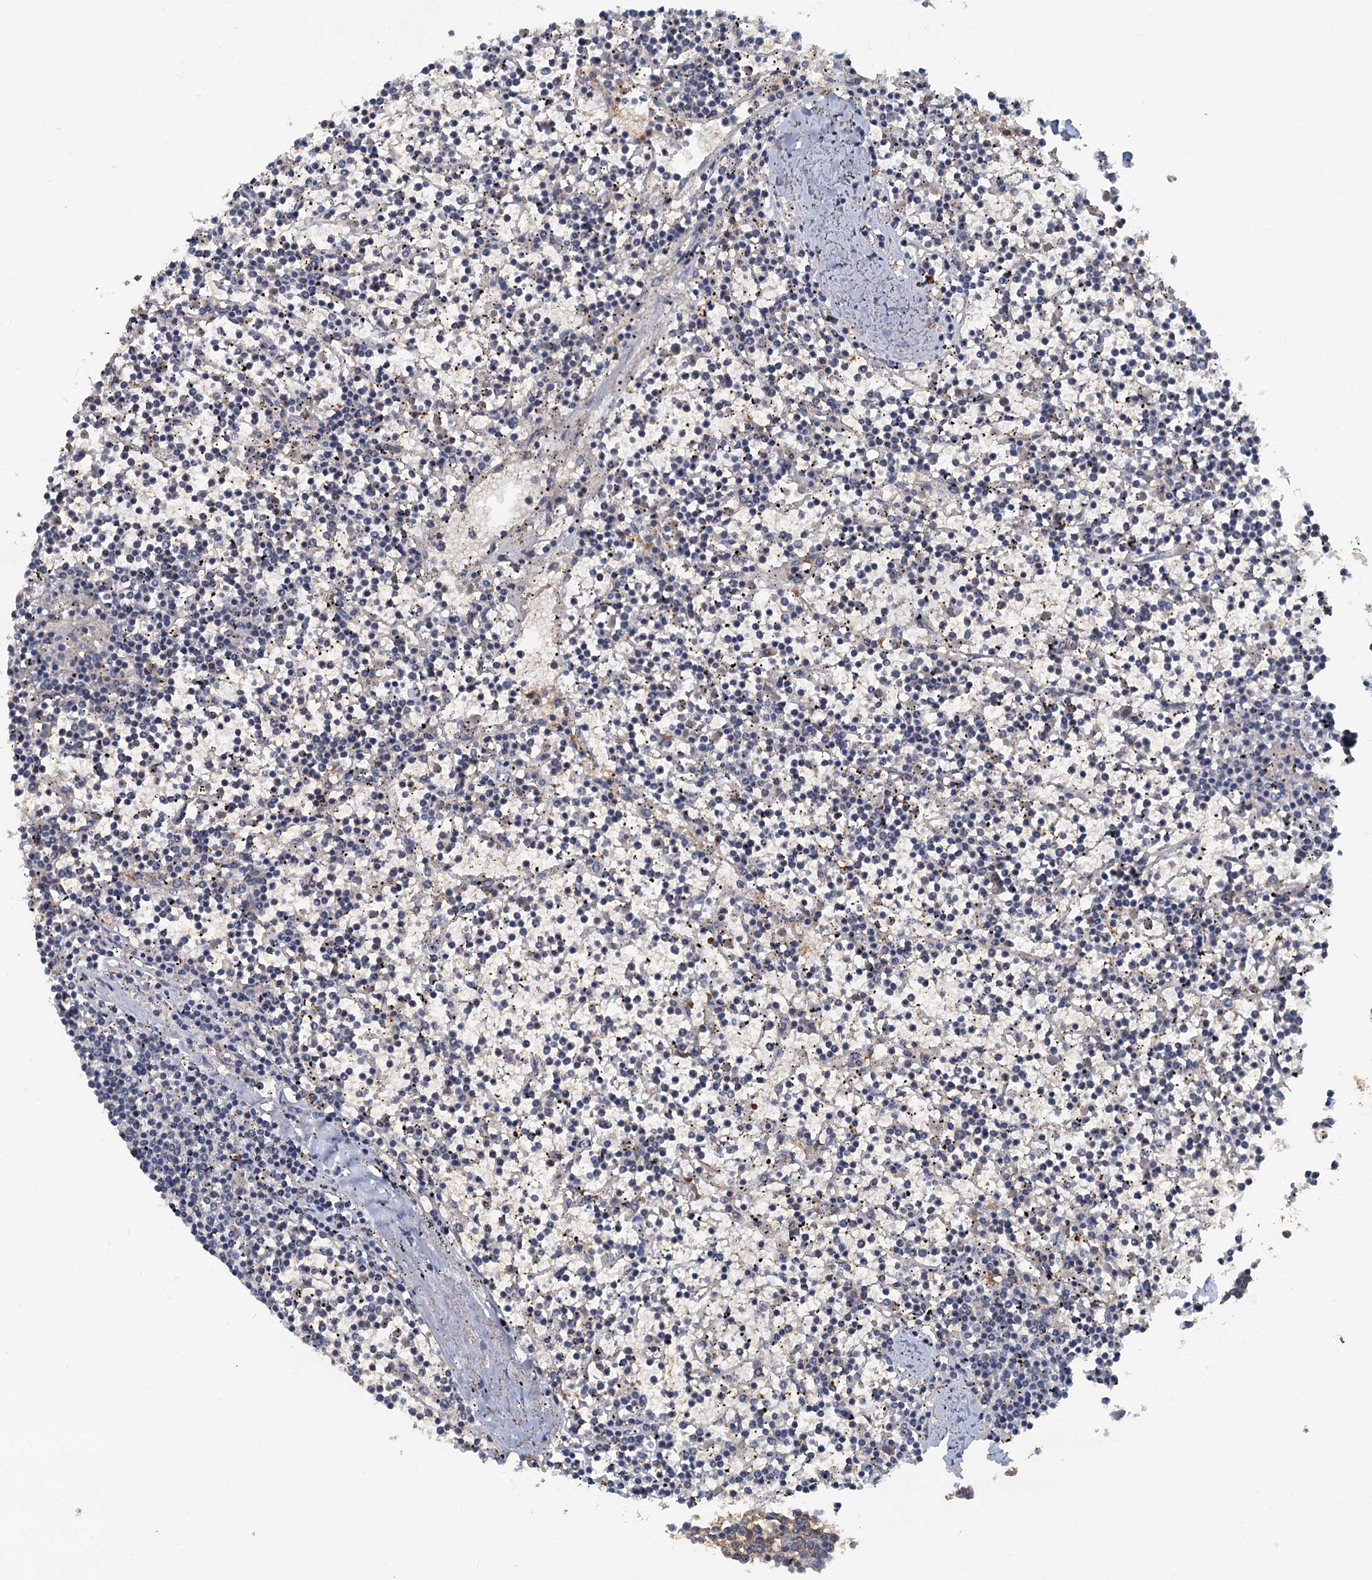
{"staining": {"intensity": "negative", "quantity": "none", "location": "none"}, "tissue": "lymphoma", "cell_type": "Tumor cells", "image_type": "cancer", "snomed": [{"axis": "morphology", "description": "Malignant lymphoma, non-Hodgkin's type, Low grade"}, {"axis": "topography", "description": "Spleen"}], "caption": "Immunohistochemistry (IHC) micrograph of neoplastic tissue: lymphoma stained with DAB displays no significant protein staining in tumor cells.", "gene": "GCLM", "patient": {"sex": "female", "age": 19}}